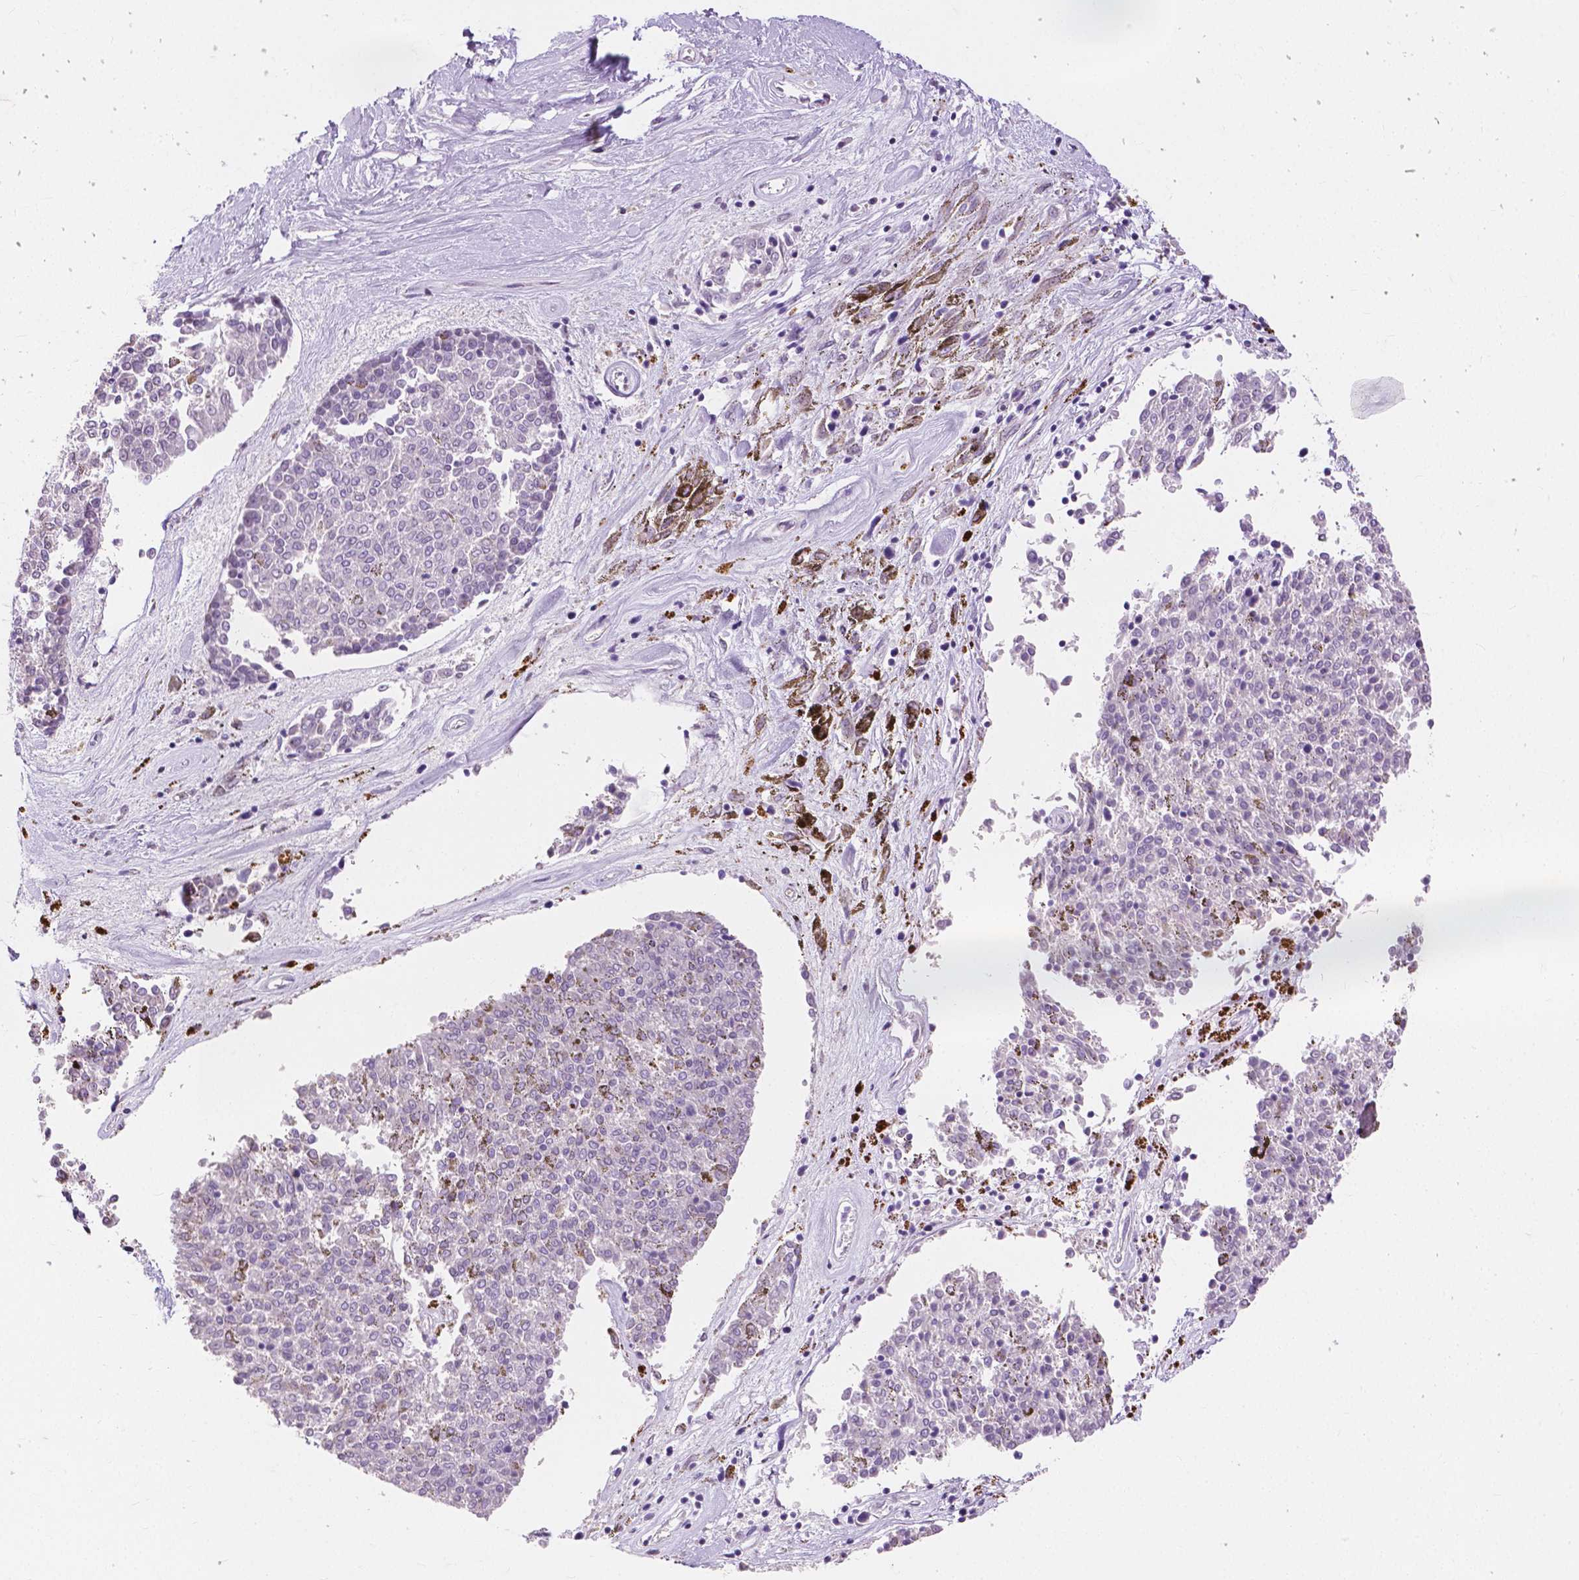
{"staining": {"intensity": "negative", "quantity": "none", "location": "none"}, "tissue": "melanoma", "cell_type": "Tumor cells", "image_type": "cancer", "snomed": [{"axis": "morphology", "description": "Malignant melanoma, NOS"}, {"axis": "topography", "description": "Skin"}], "caption": "Immunohistochemistry (IHC) micrograph of human melanoma stained for a protein (brown), which exhibits no staining in tumor cells. (Stains: DAB (3,3'-diaminobenzidine) IHC with hematoxylin counter stain, Microscopy: brightfield microscopy at high magnification).", "gene": "CXCR2", "patient": {"sex": "female", "age": 72}}